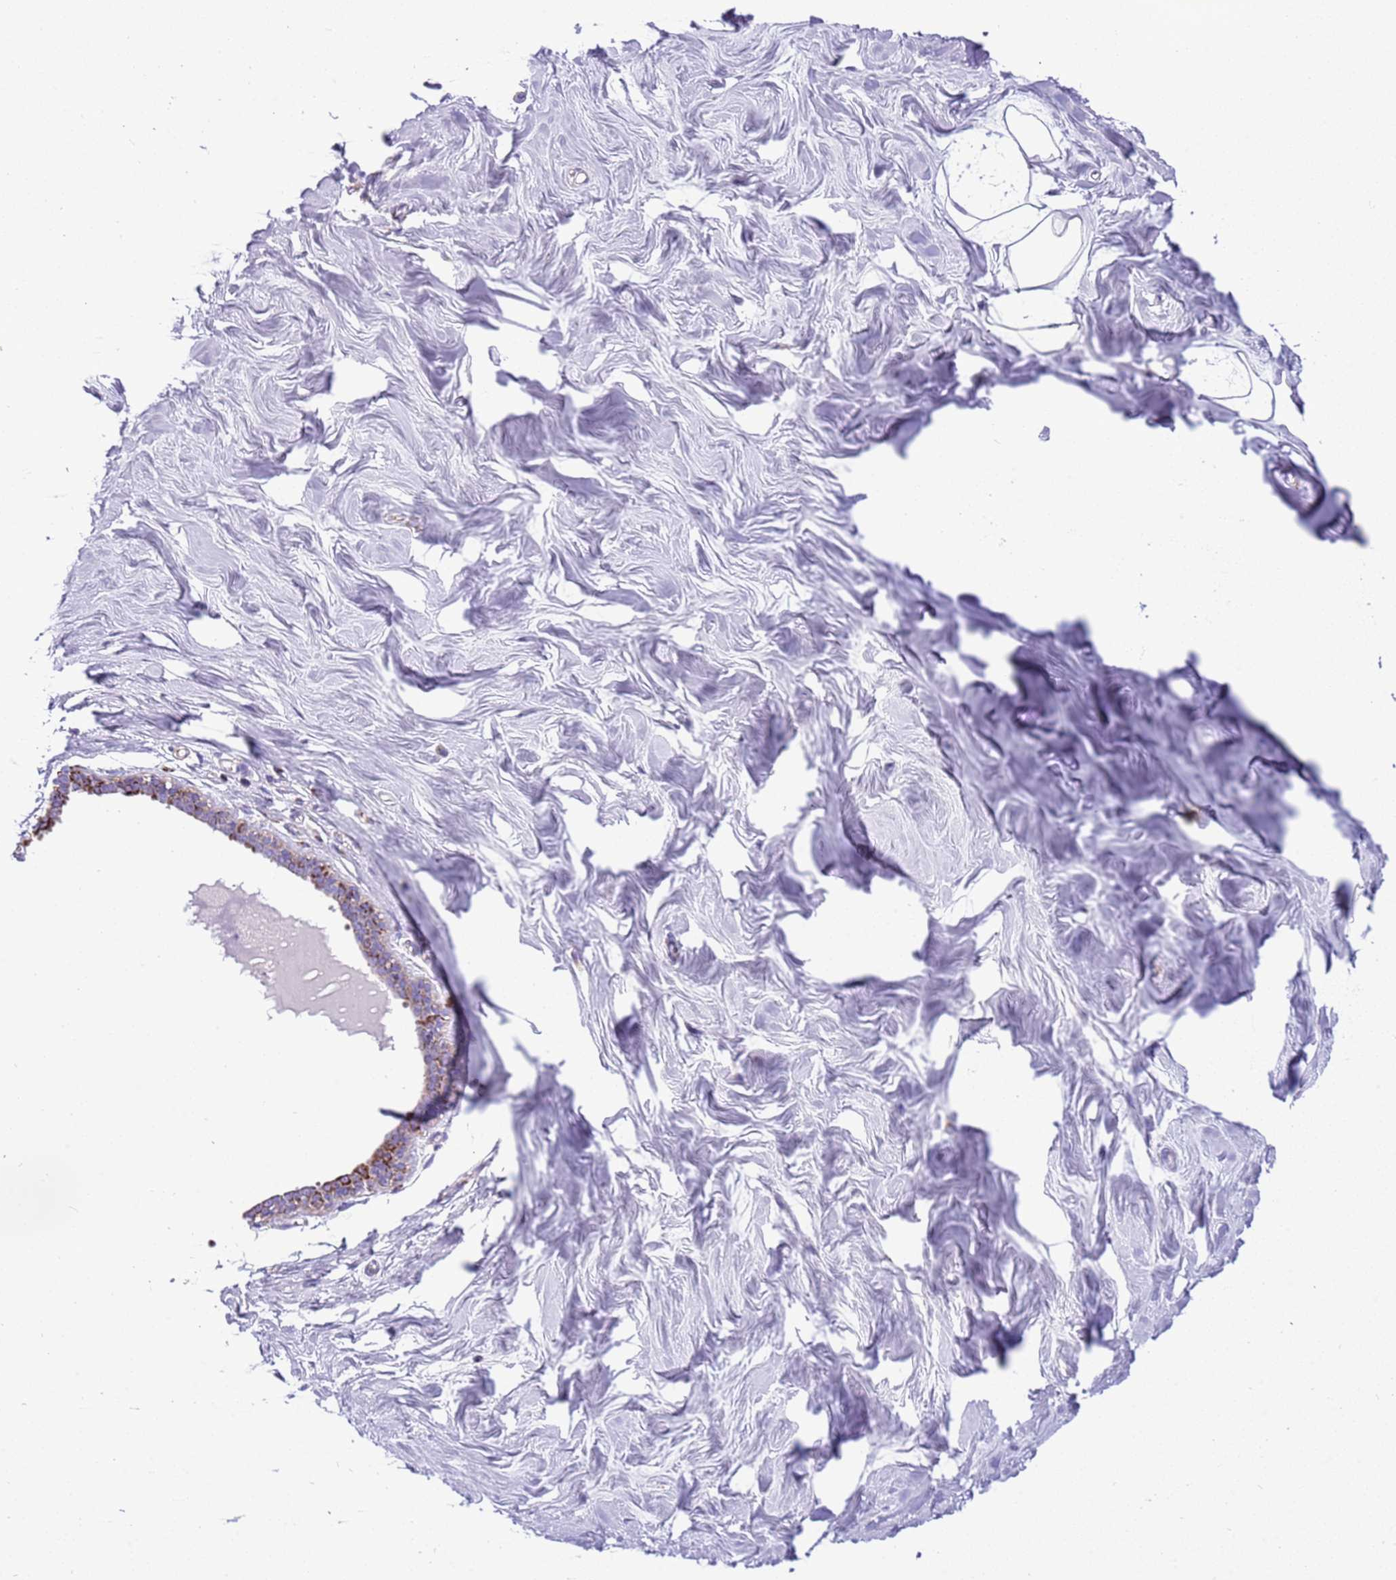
{"staining": {"intensity": "negative", "quantity": "none", "location": "none"}, "tissue": "breast", "cell_type": "Adipocytes", "image_type": "normal", "snomed": [{"axis": "morphology", "description": "Normal tissue, NOS"}, {"axis": "topography", "description": "Breast"}], "caption": "High power microscopy histopathology image of an immunohistochemistry micrograph of benign breast, revealing no significant expression in adipocytes.", "gene": "SUCLG2", "patient": {"sex": "female", "age": 27}}